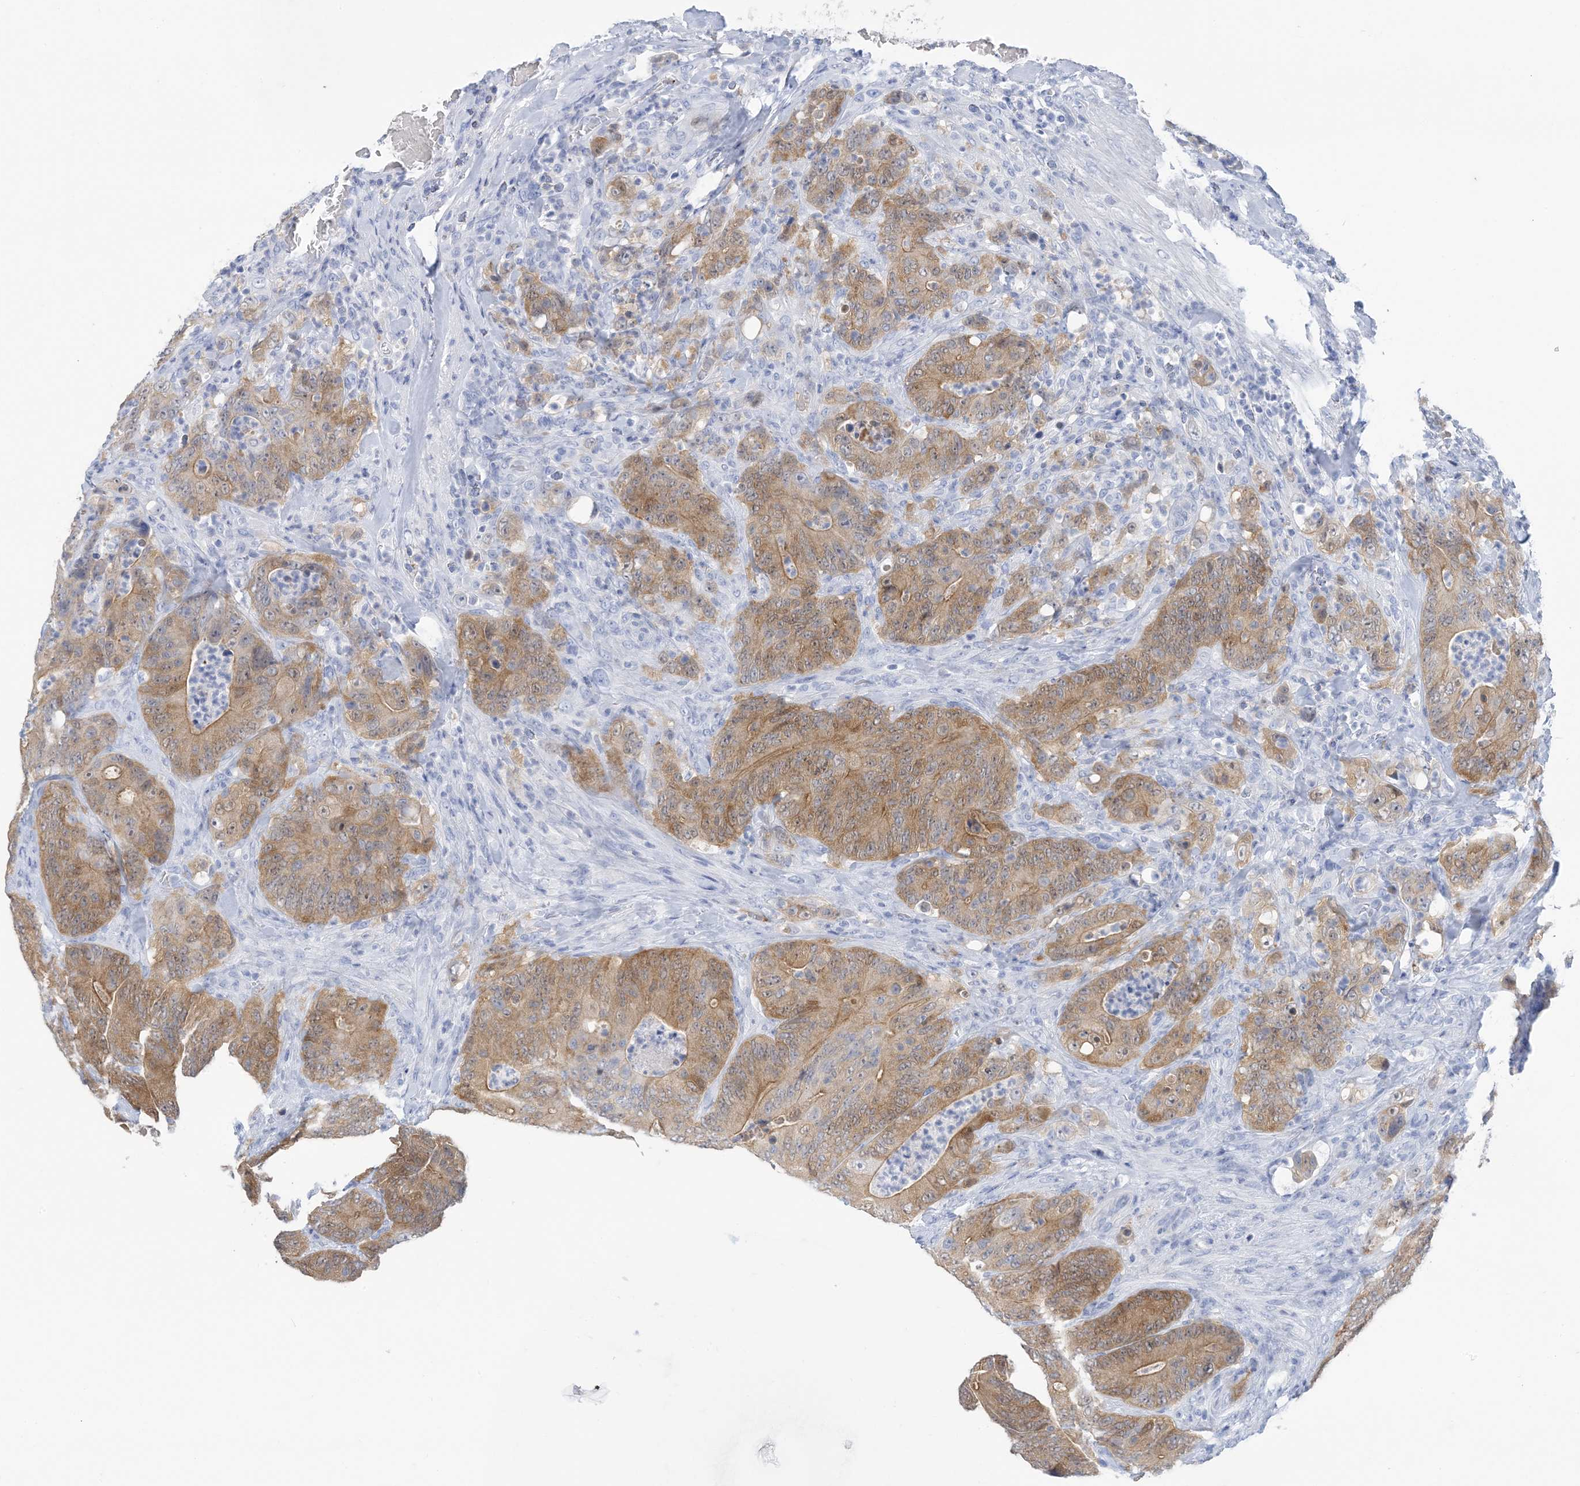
{"staining": {"intensity": "strong", "quantity": ">75%", "location": "cytoplasmic/membranous"}, "tissue": "colorectal cancer", "cell_type": "Tumor cells", "image_type": "cancer", "snomed": [{"axis": "morphology", "description": "Normal tissue, NOS"}, {"axis": "topography", "description": "Colon"}], "caption": "Strong cytoplasmic/membranous positivity for a protein is identified in approximately >75% of tumor cells of colorectal cancer using immunohistochemistry (IHC).", "gene": "SH3YL1", "patient": {"sex": "female", "age": 82}}